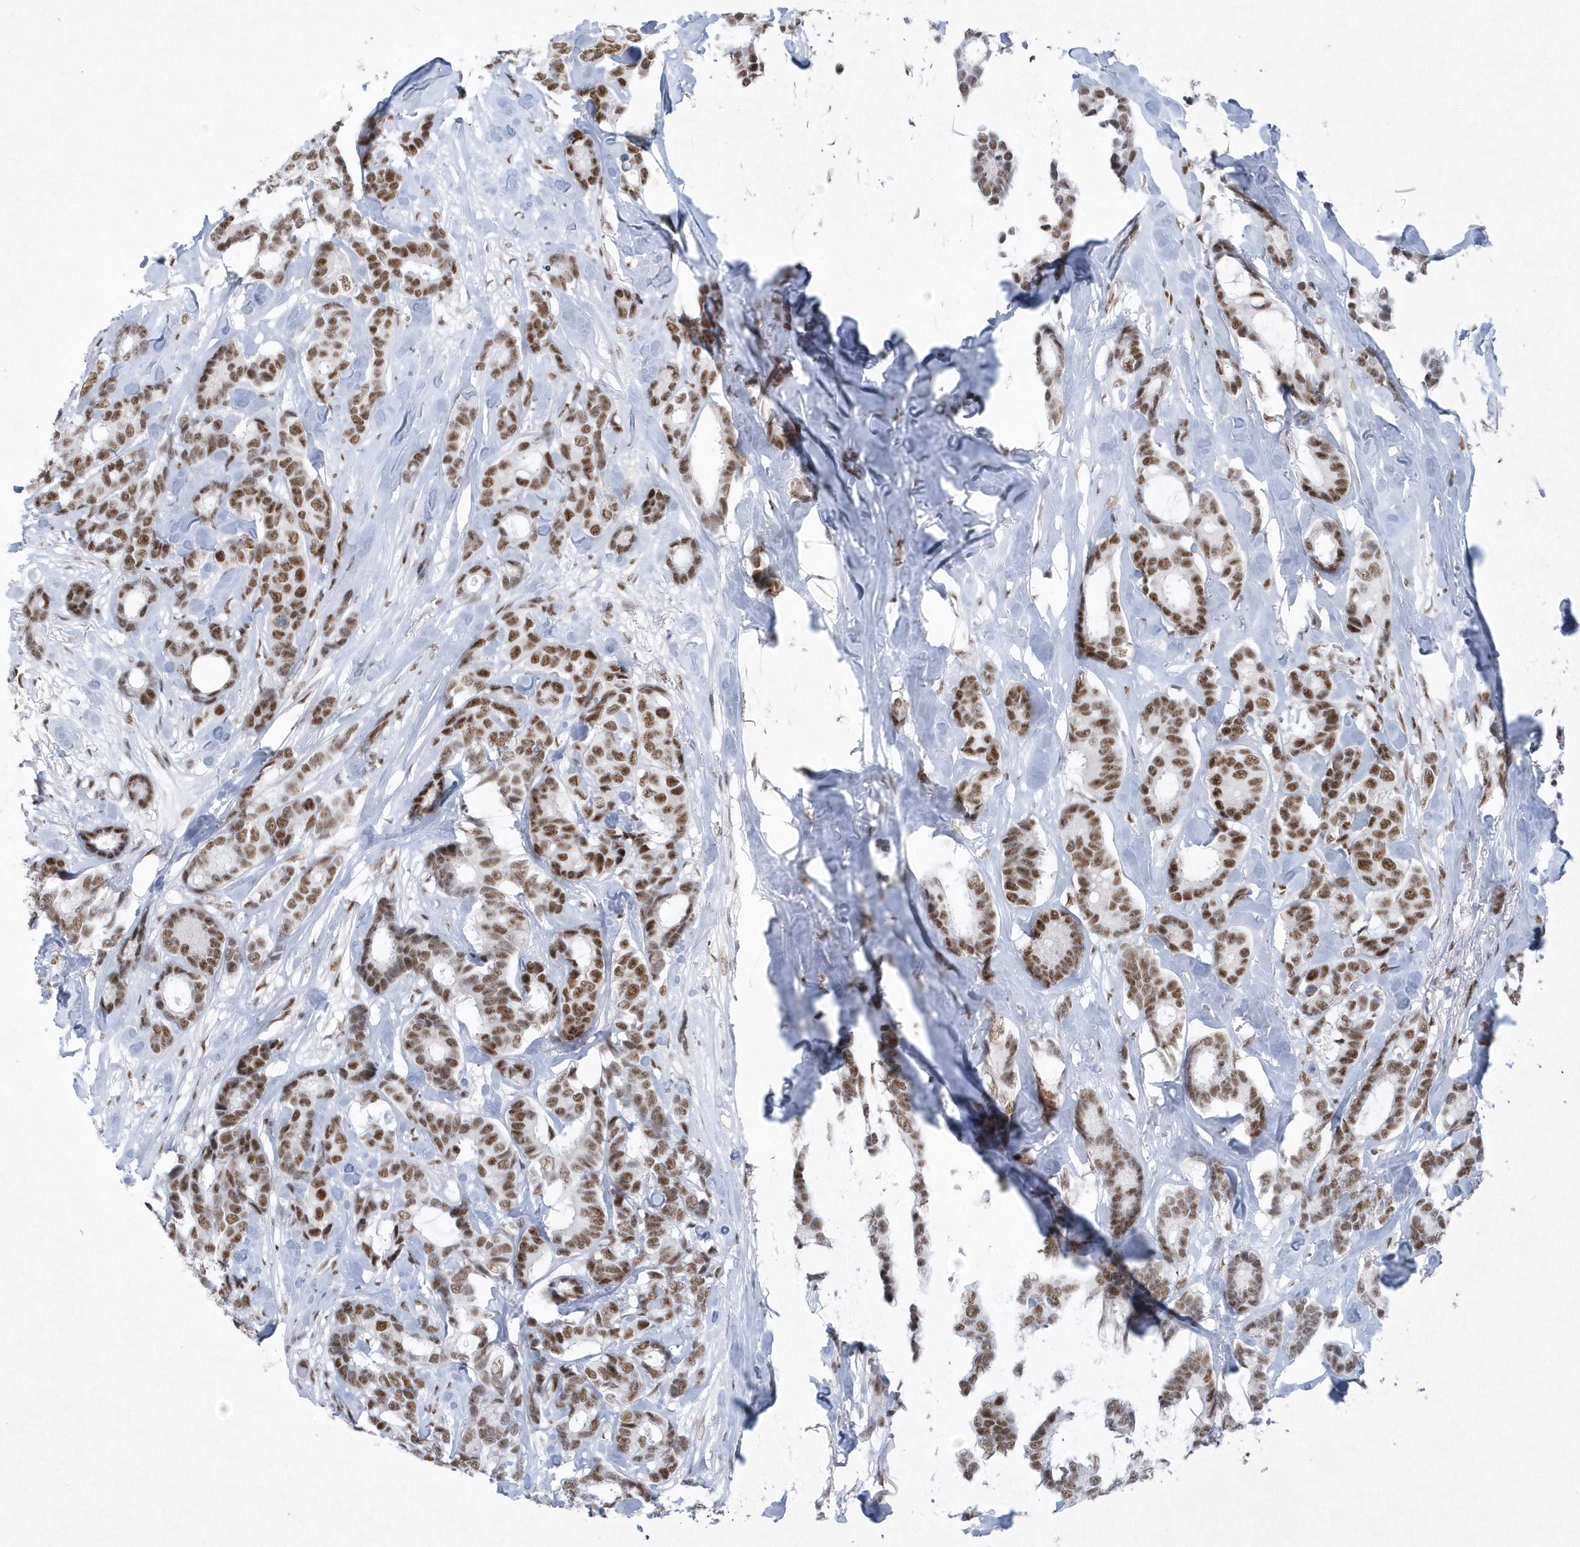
{"staining": {"intensity": "moderate", "quantity": ">75%", "location": "nuclear"}, "tissue": "breast cancer", "cell_type": "Tumor cells", "image_type": "cancer", "snomed": [{"axis": "morphology", "description": "Duct carcinoma"}, {"axis": "topography", "description": "Breast"}], "caption": "The histopathology image demonstrates immunohistochemical staining of breast cancer. There is moderate nuclear positivity is present in about >75% of tumor cells.", "gene": "DCLRE1A", "patient": {"sex": "female", "age": 87}}